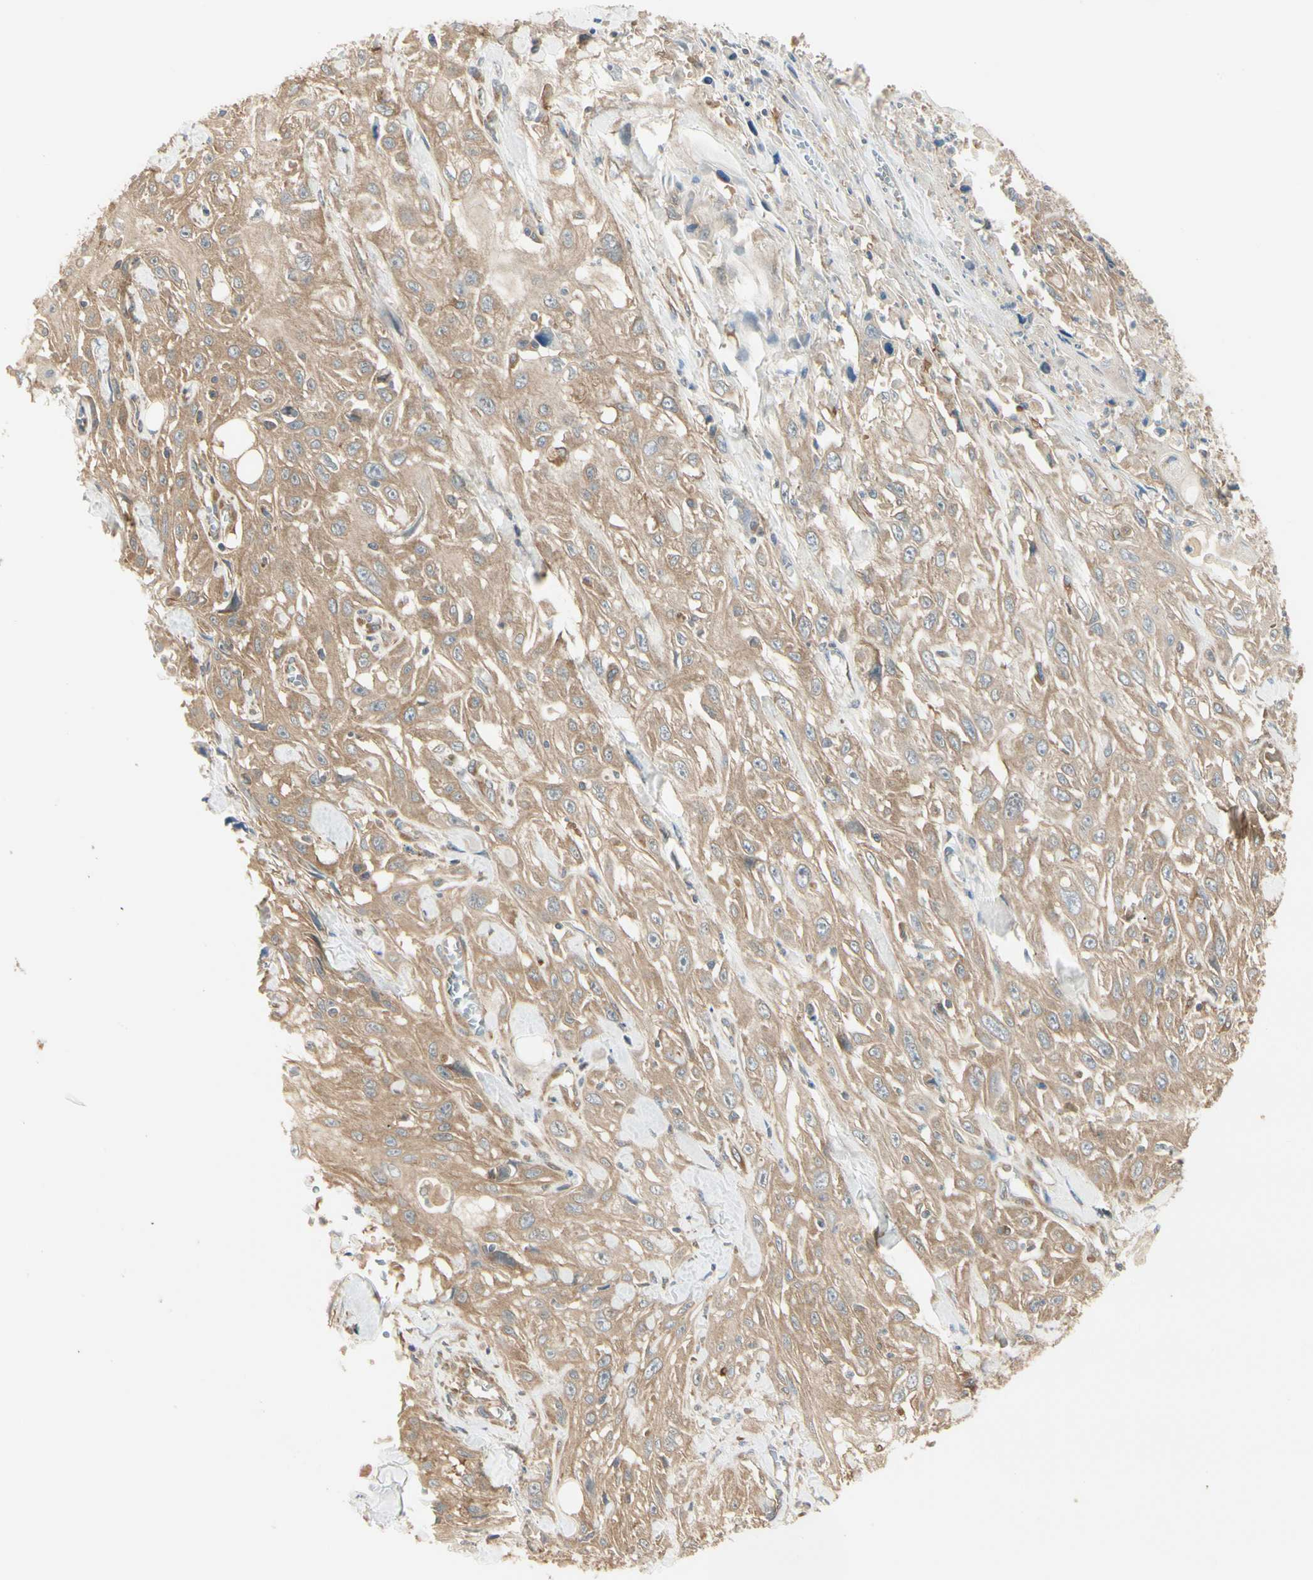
{"staining": {"intensity": "moderate", "quantity": ">75%", "location": "cytoplasmic/membranous"}, "tissue": "skin cancer", "cell_type": "Tumor cells", "image_type": "cancer", "snomed": [{"axis": "morphology", "description": "Squamous cell carcinoma, NOS"}, {"axis": "morphology", "description": "Squamous cell carcinoma, metastatic, NOS"}, {"axis": "topography", "description": "Skin"}, {"axis": "topography", "description": "Lymph node"}], "caption": "The immunohistochemical stain labels moderate cytoplasmic/membranous expression in tumor cells of skin squamous cell carcinoma tissue.", "gene": "IRAG1", "patient": {"sex": "male", "age": 75}}